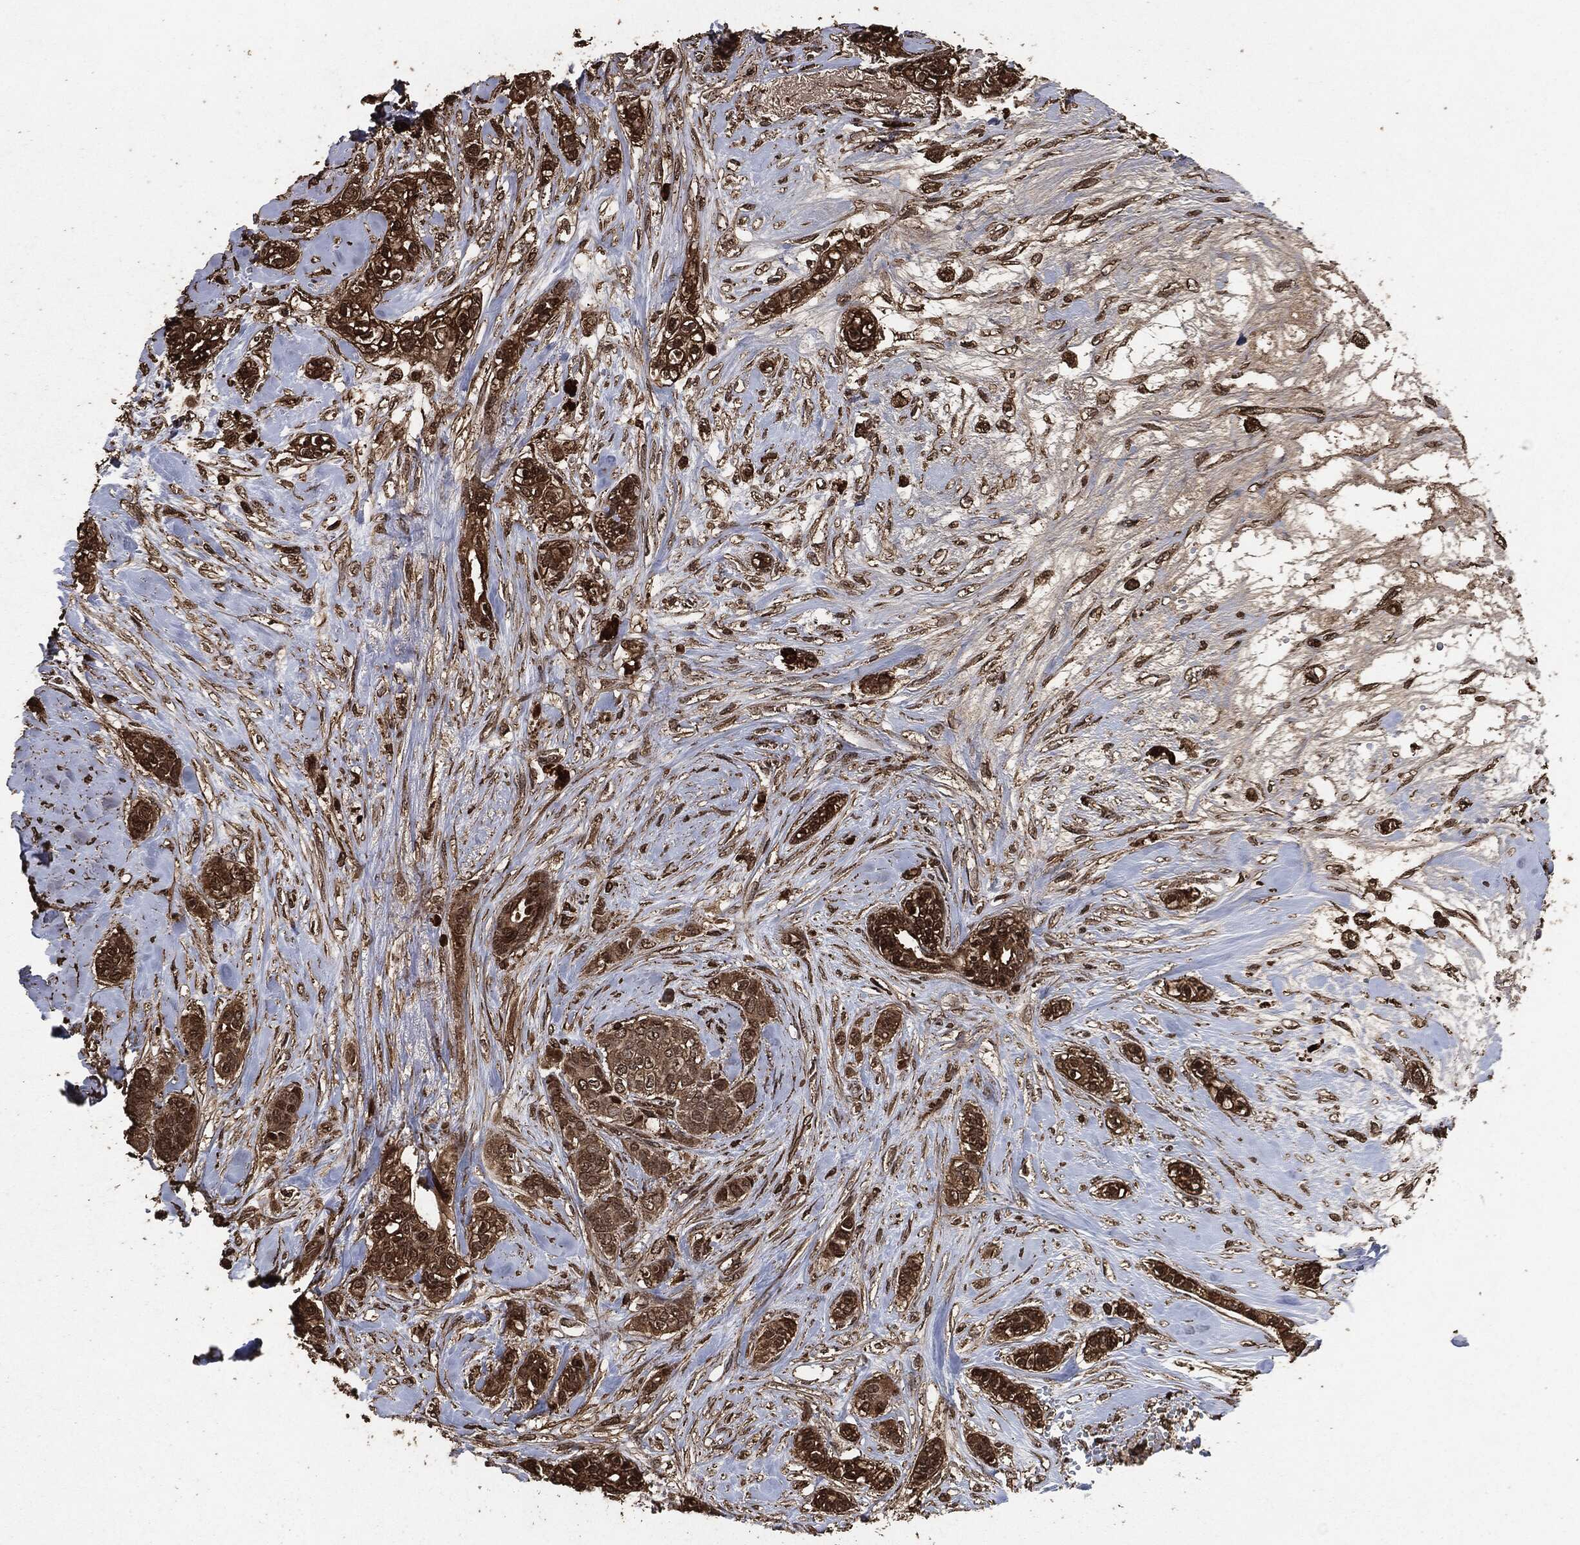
{"staining": {"intensity": "strong", "quantity": "25%-75%", "location": "cytoplasmic/membranous"}, "tissue": "breast cancer", "cell_type": "Tumor cells", "image_type": "cancer", "snomed": [{"axis": "morphology", "description": "Duct carcinoma"}, {"axis": "topography", "description": "Breast"}], "caption": "High-power microscopy captured an immunohistochemistry (IHC) image of breast infiltrating ductal carcinoma, revealing strong cytoplasmic/membranous positivity in approximately 25%-75% of tumor cells.", "gene": "EGFR", "patient": {"sex": "female", "age": 71}}